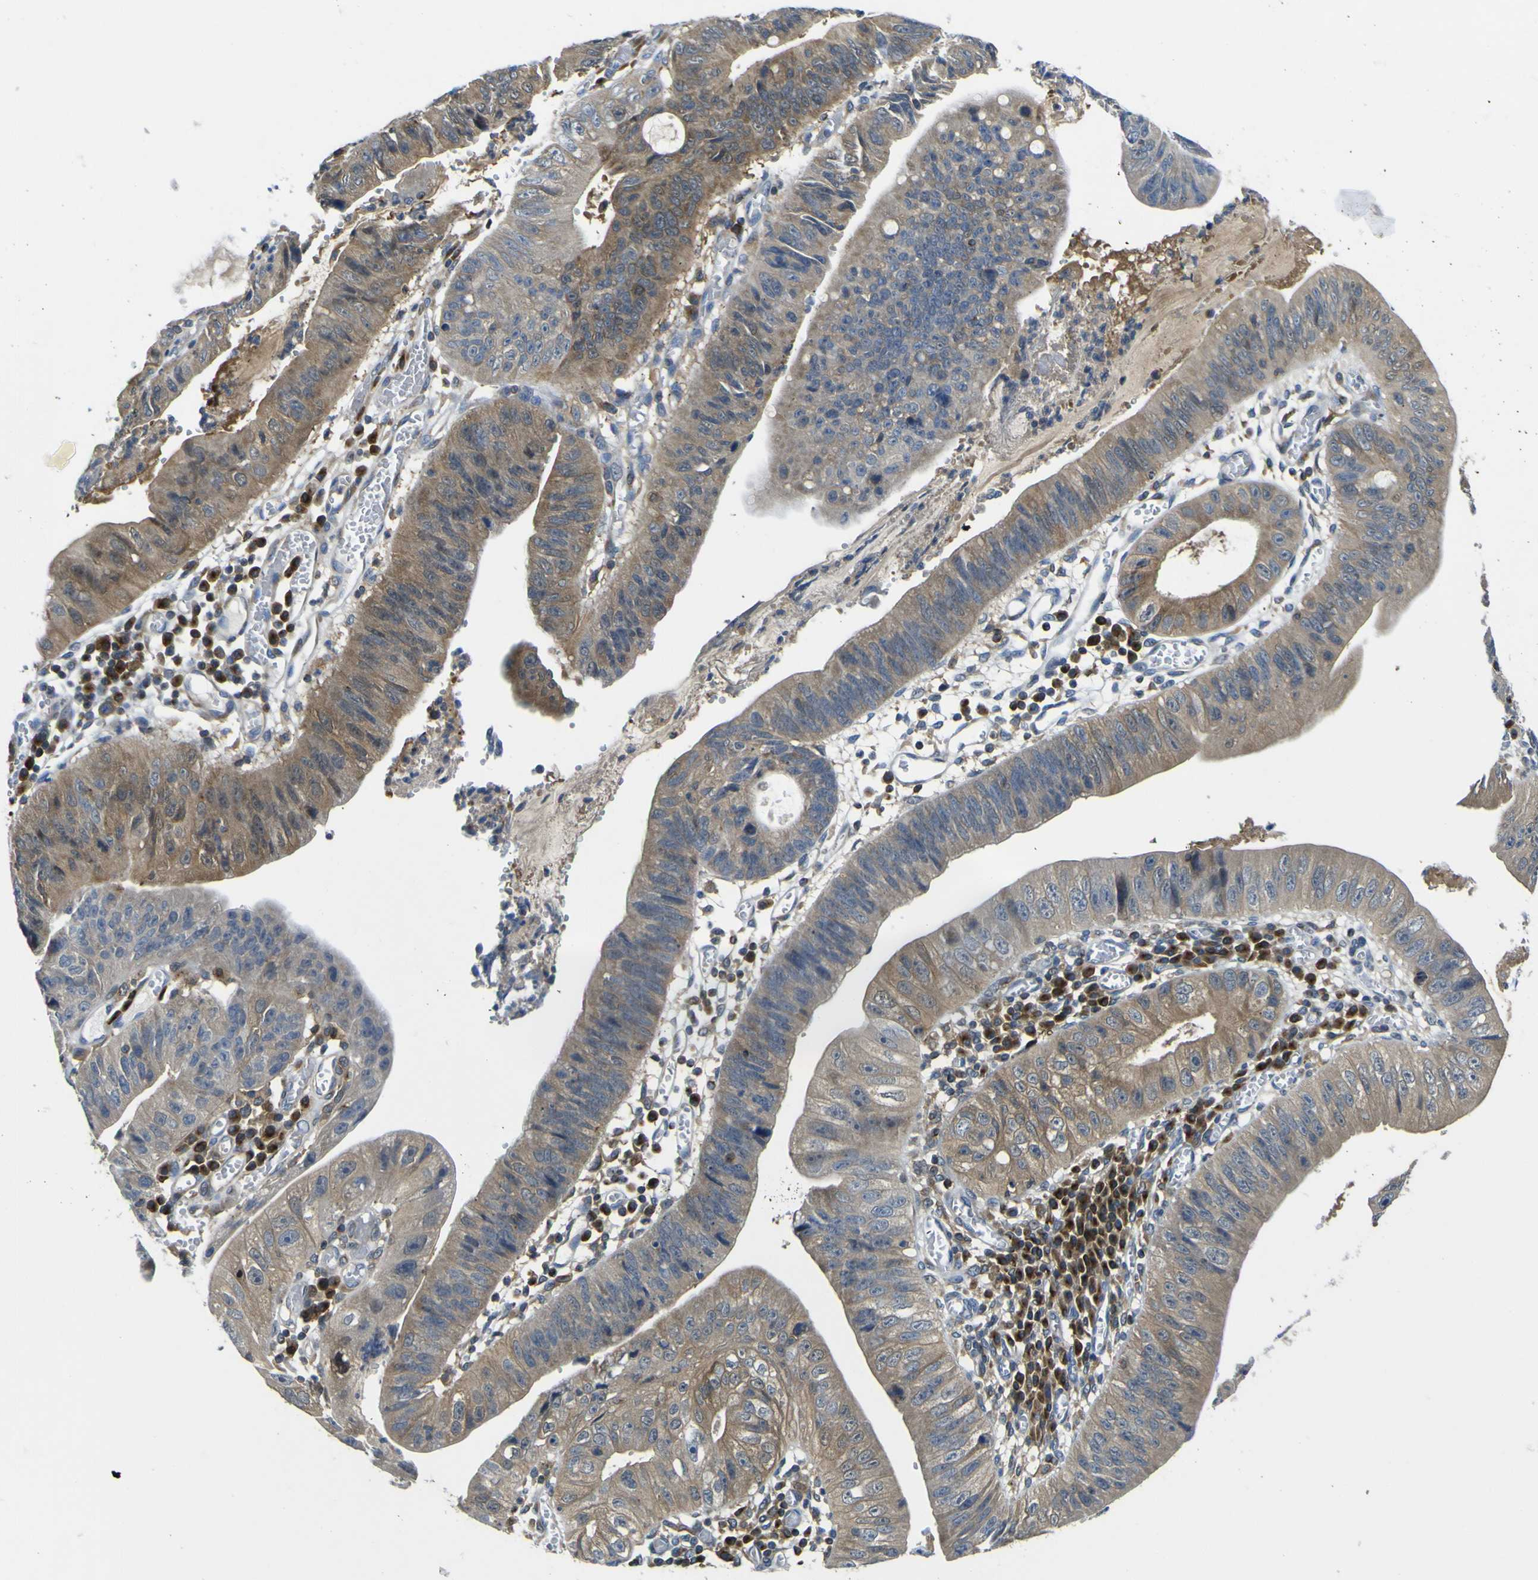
{"staining": {"intensity": "moderate", "quantity": ">75%", "location": "cytoplasmic/membranous"}, "tissue": "stomach cancer", "cell_type": "Tumor cells", "image_type": "cancer", "snomed": [{"axis": "morphology", "description": "Adenocarcinoma, NOS"}, {"axis": "topography", "description": "Stomach"}], "caption": "Protein analysis of stomach cancer tissue demonstrates moderate cytoplasmic/membranous expression in approximately >75% of tumor cells. The protein is shown in brown color, while the nuclei are stained blue.", "gene": "EML2", "patient": {"sex": "male", "age": 59}}